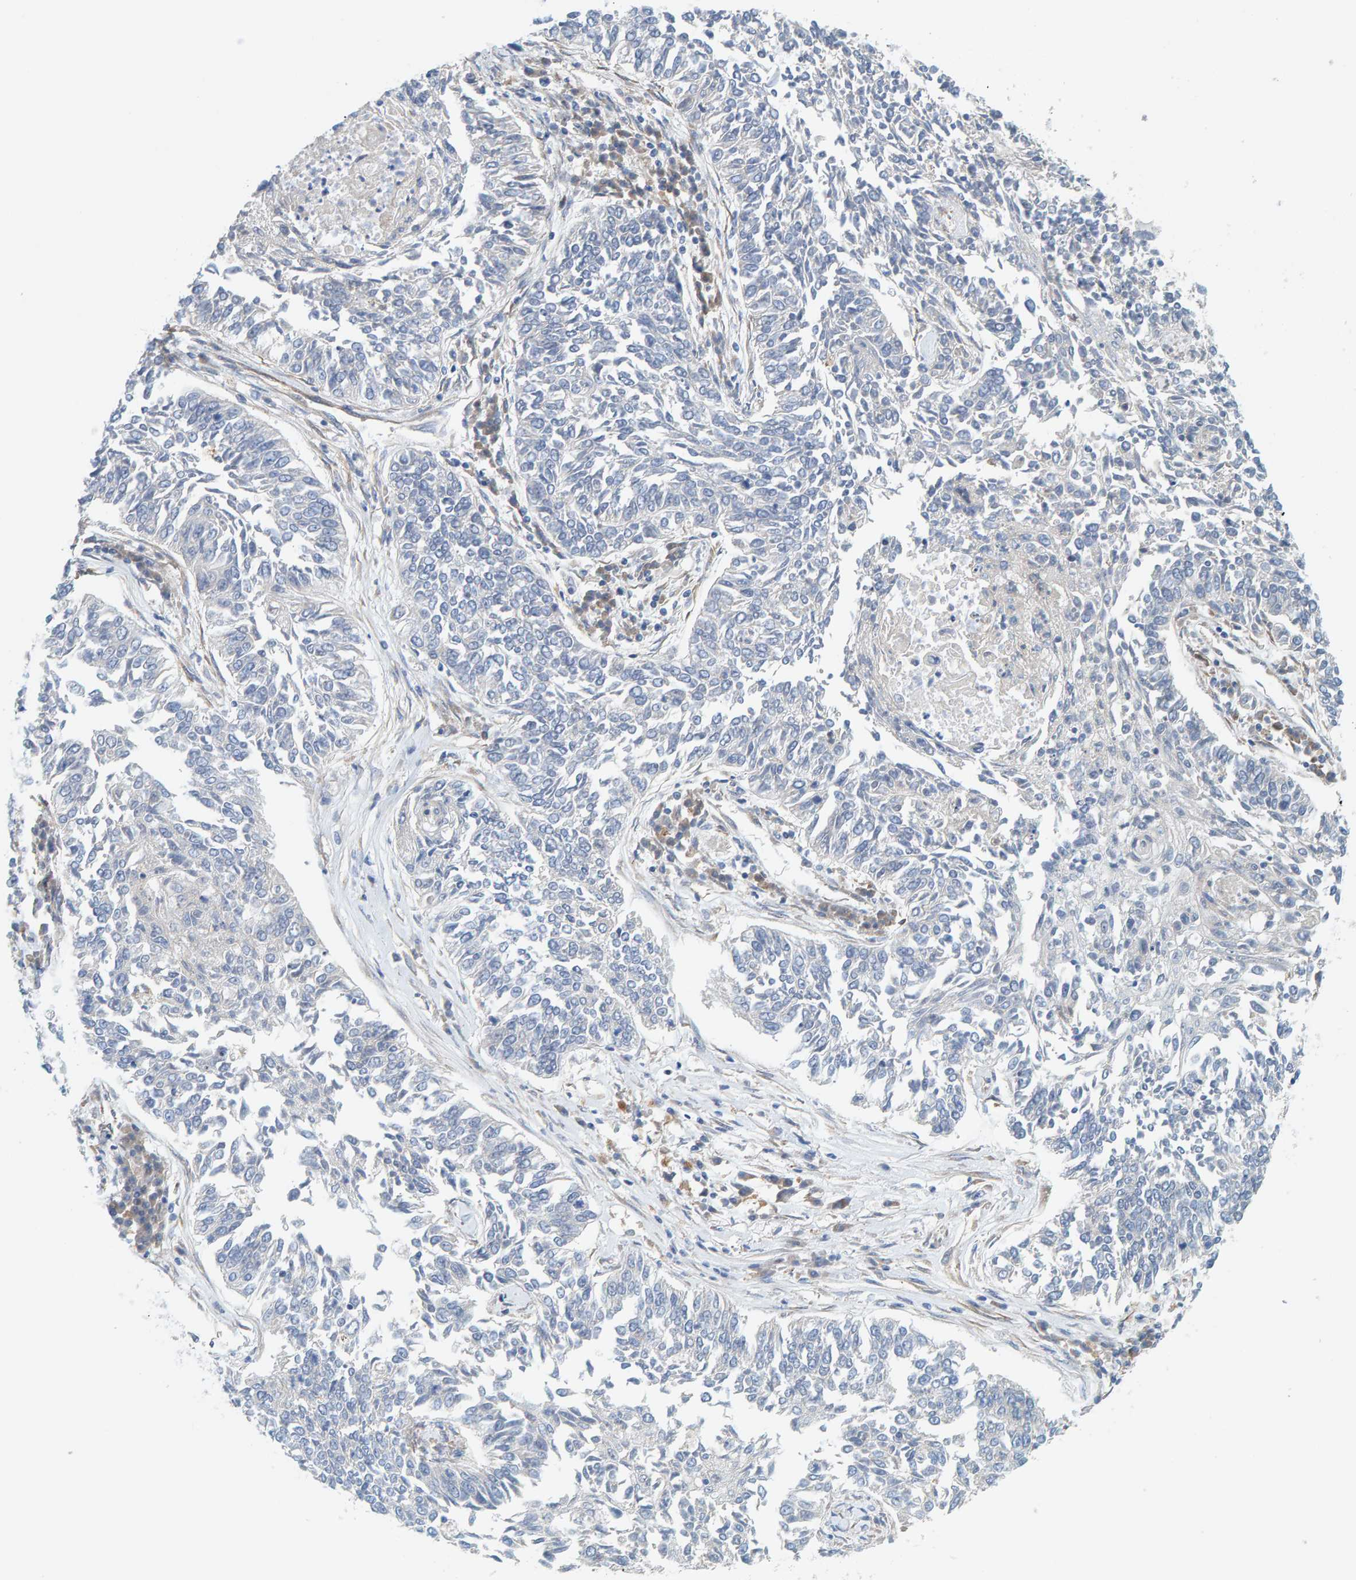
{"staining": {"intensity": "negative", "quantity": "none", "location": "none"}, "tissue": "lung cancer", "cell_type": "Tumor cells", "image_type": "cancer", "snomed": [{"axis": "morphology", "description": "Normal tissue, NOS"}, {"axis": "morphology", "description": "Squamous cell carcinoma, NOS"}, {"axis": "topography", "description": "Cartilage tissue"}, {"axis": "topography", "description": "Bronchus"}, {"axis": "topography", "description": "Lung"}], "caption": "A histopathology image of human lung cancer is negative for staining in tumor cells.", "gene": "PRKD2", "patient": {"sex": "female", "age": 49}}